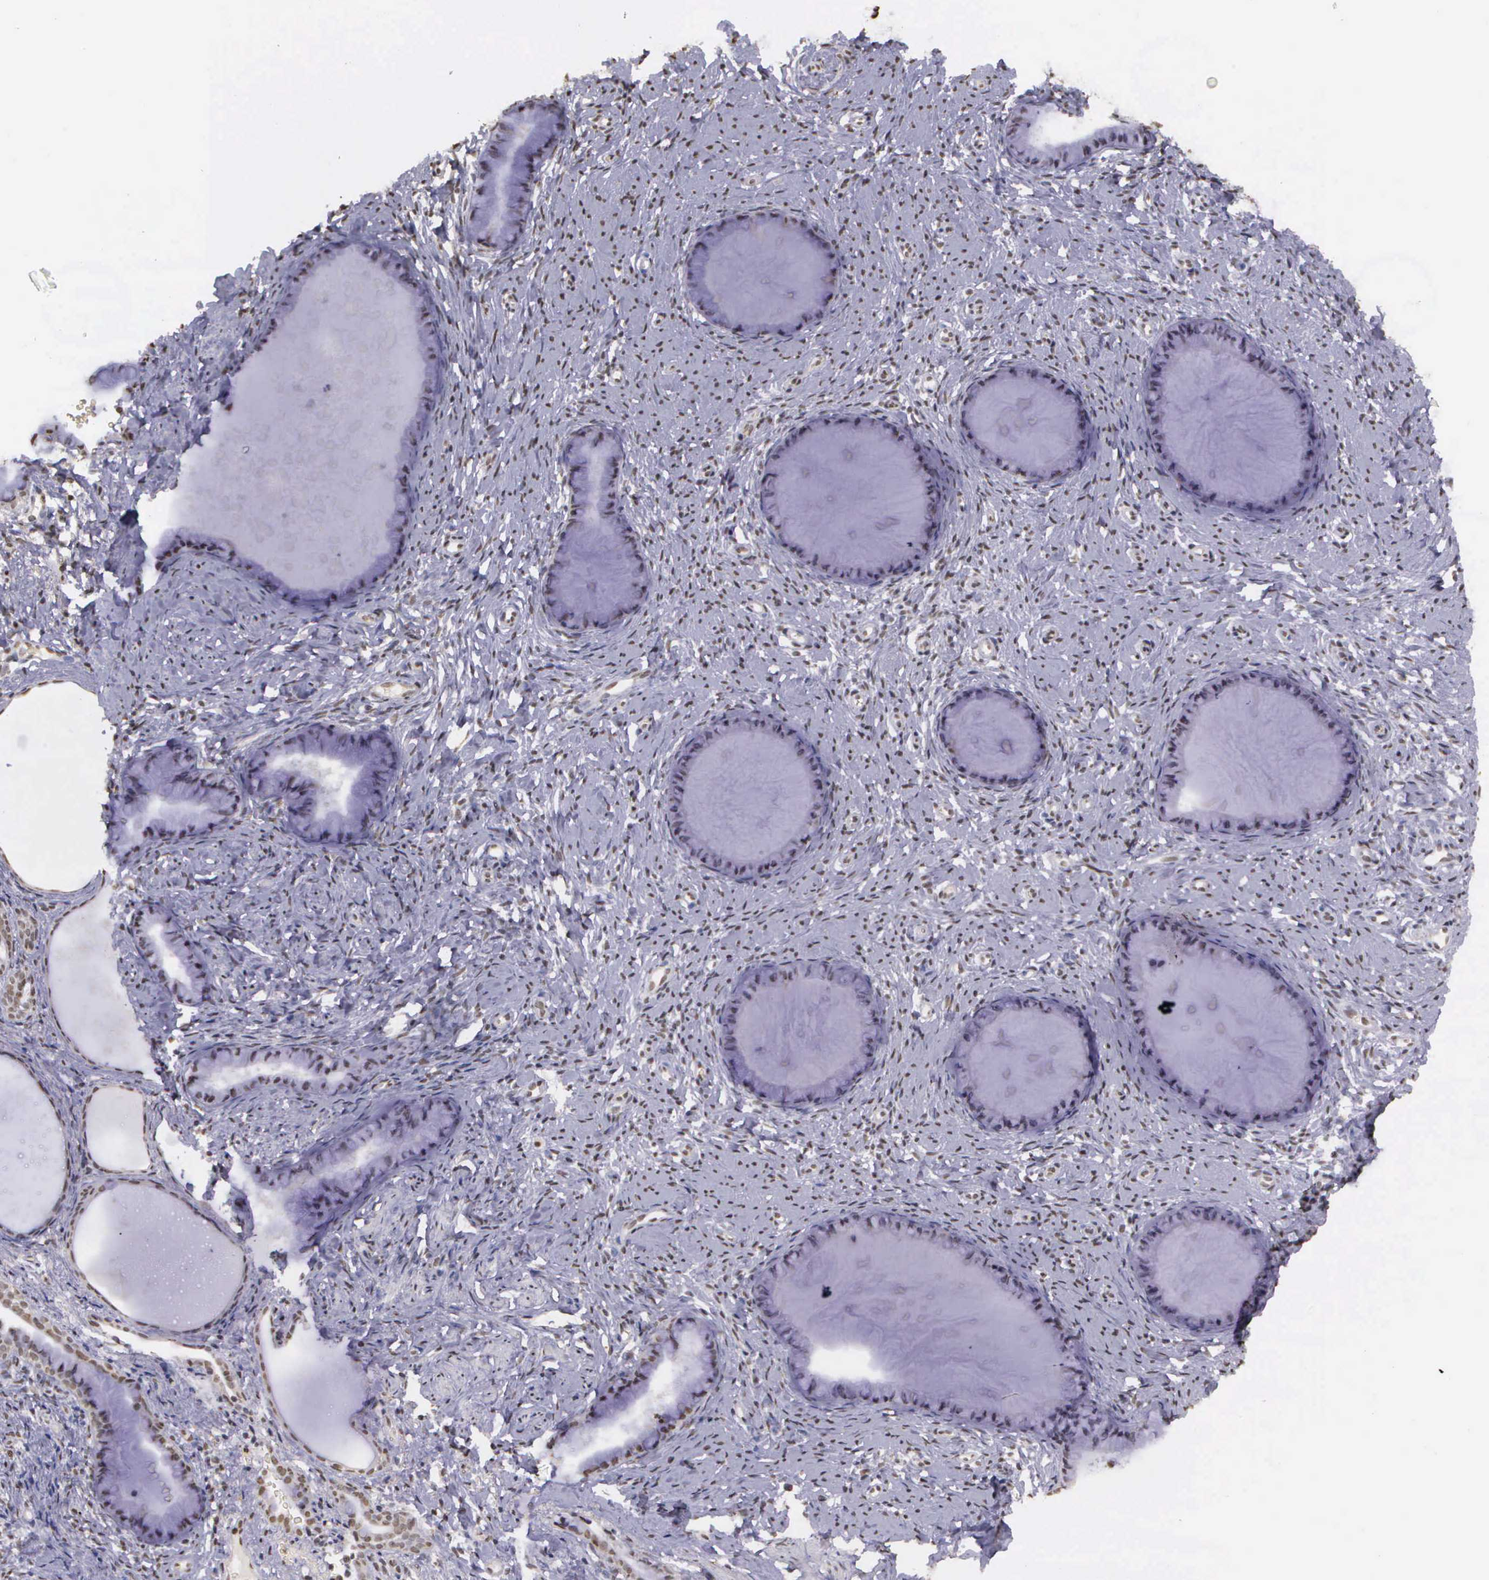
{"staining": {"intensity": "negative", "quantity": "none", "location": "none"}, "tissue": "cervix", "cell_type": "Glandular cells", "image_type": "normal", "snomed": [{"axis": "morphology", "description": "Normal tissue, NOS"}, {"axis": "topography", "description": "Cervix"}], "caption": "This image is of unremarkable cervix stained with immunohistochemistry to label a protein in brown with the nuclei are counter-stained blue. There is no expression in glandular cells.", "gene": "ARMCX5", "patient": {"sex": "female", "age": 70}}